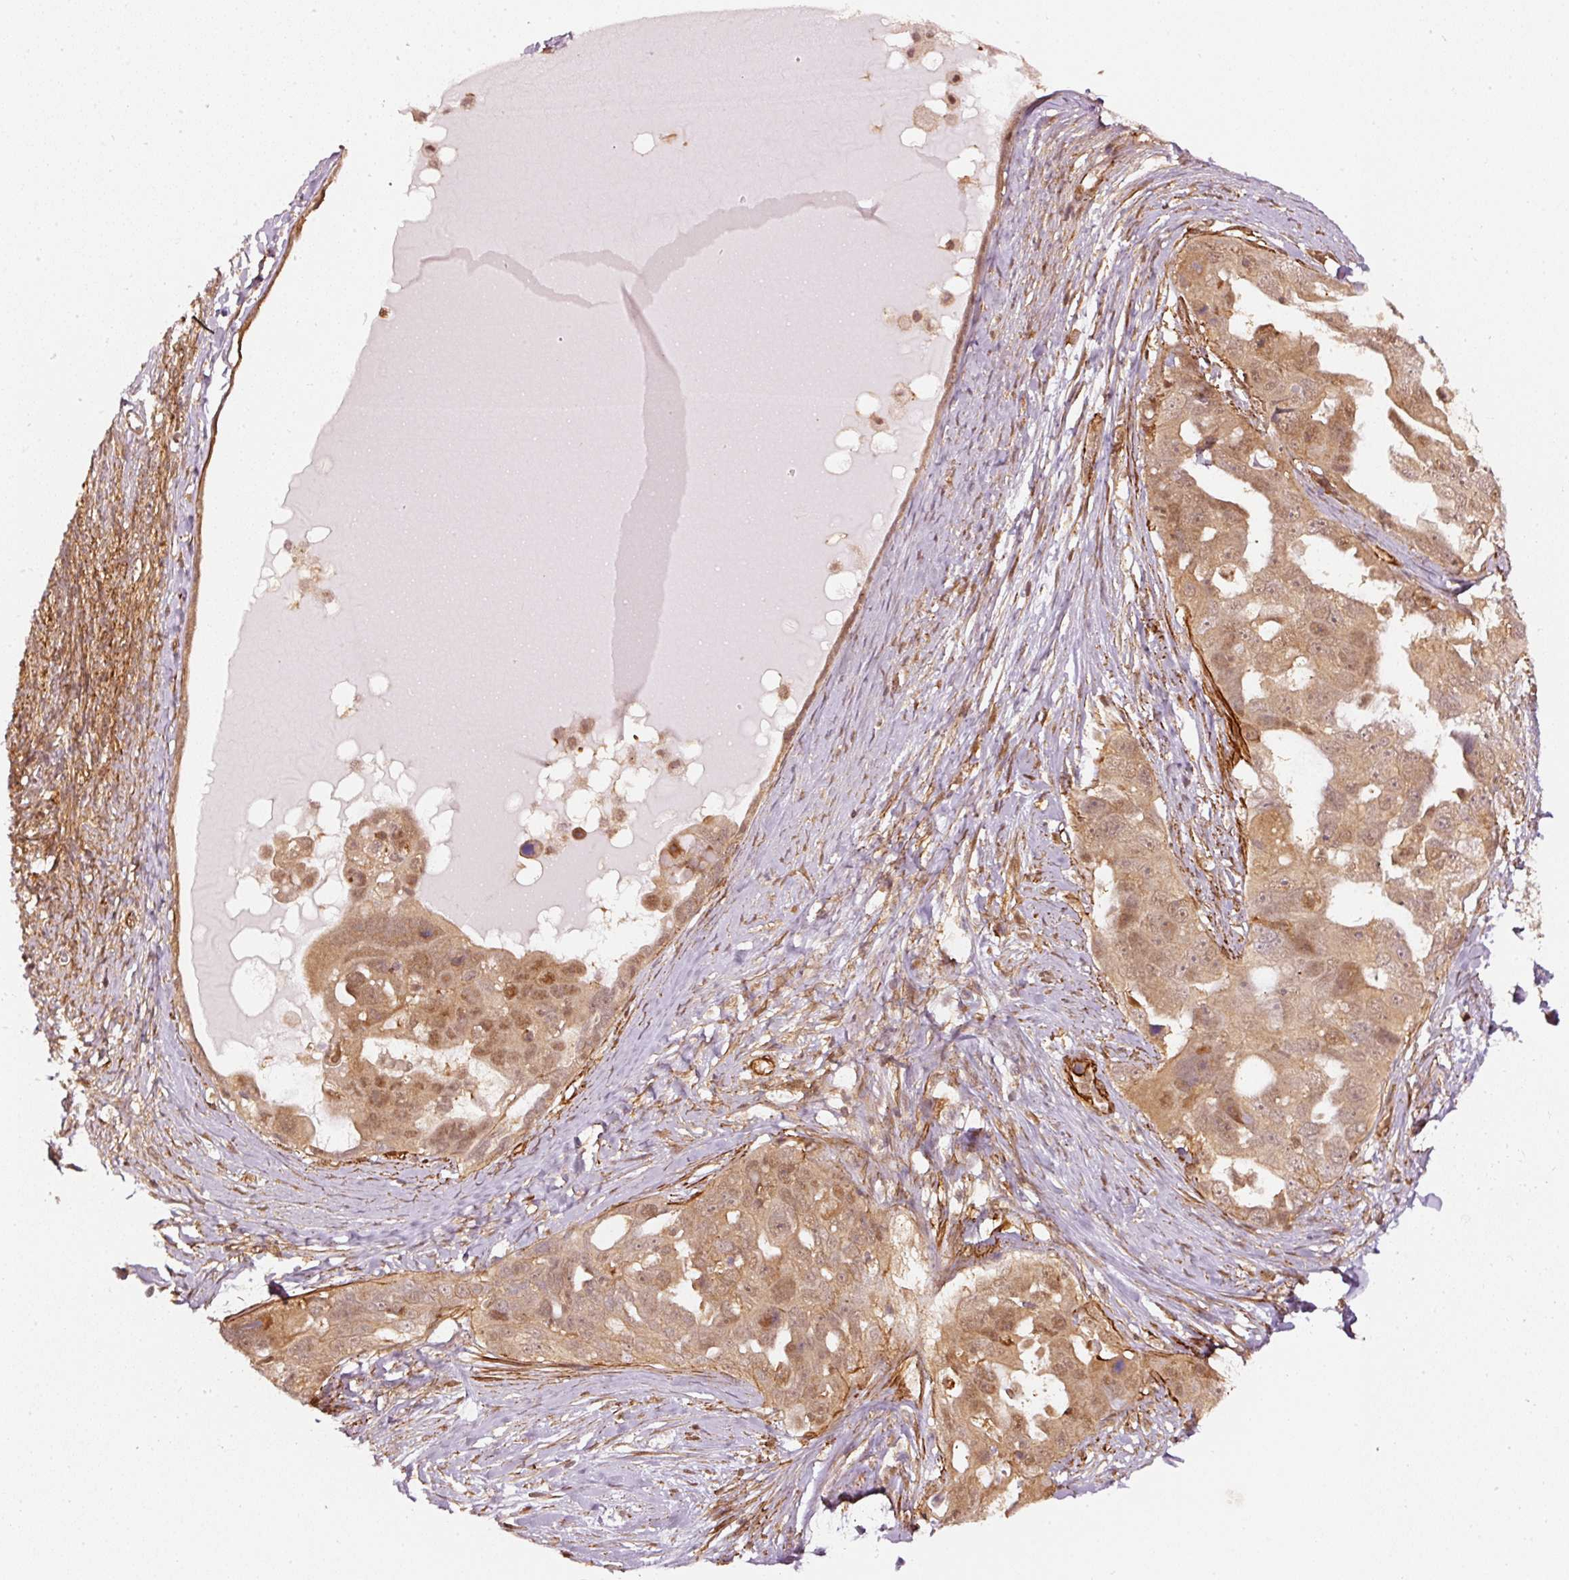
{"staining": {"intensity": "moderate", "quantity": ">75%", "location": "cytoplasmic/membranous,nuclear"}, "tissue": "ovarian cancer", "cell_type": "Tumor cells", "image_type": "cancer", "snomed": [{"axis": "morphology", "description": "Carcinoma, endometroid"}, {"axis": "topography", "description": "Ovary"}], "caption": "Tumor cells exhibit medium levels of moderate cytoplasmic/membranous and nuclear staining in approximately >75% of cells in human ovarian endometroid carcinoma. Nuclei are stained in blue.", "gene": "PSMD1", "patient": {"sex": "female", "age": 70}}